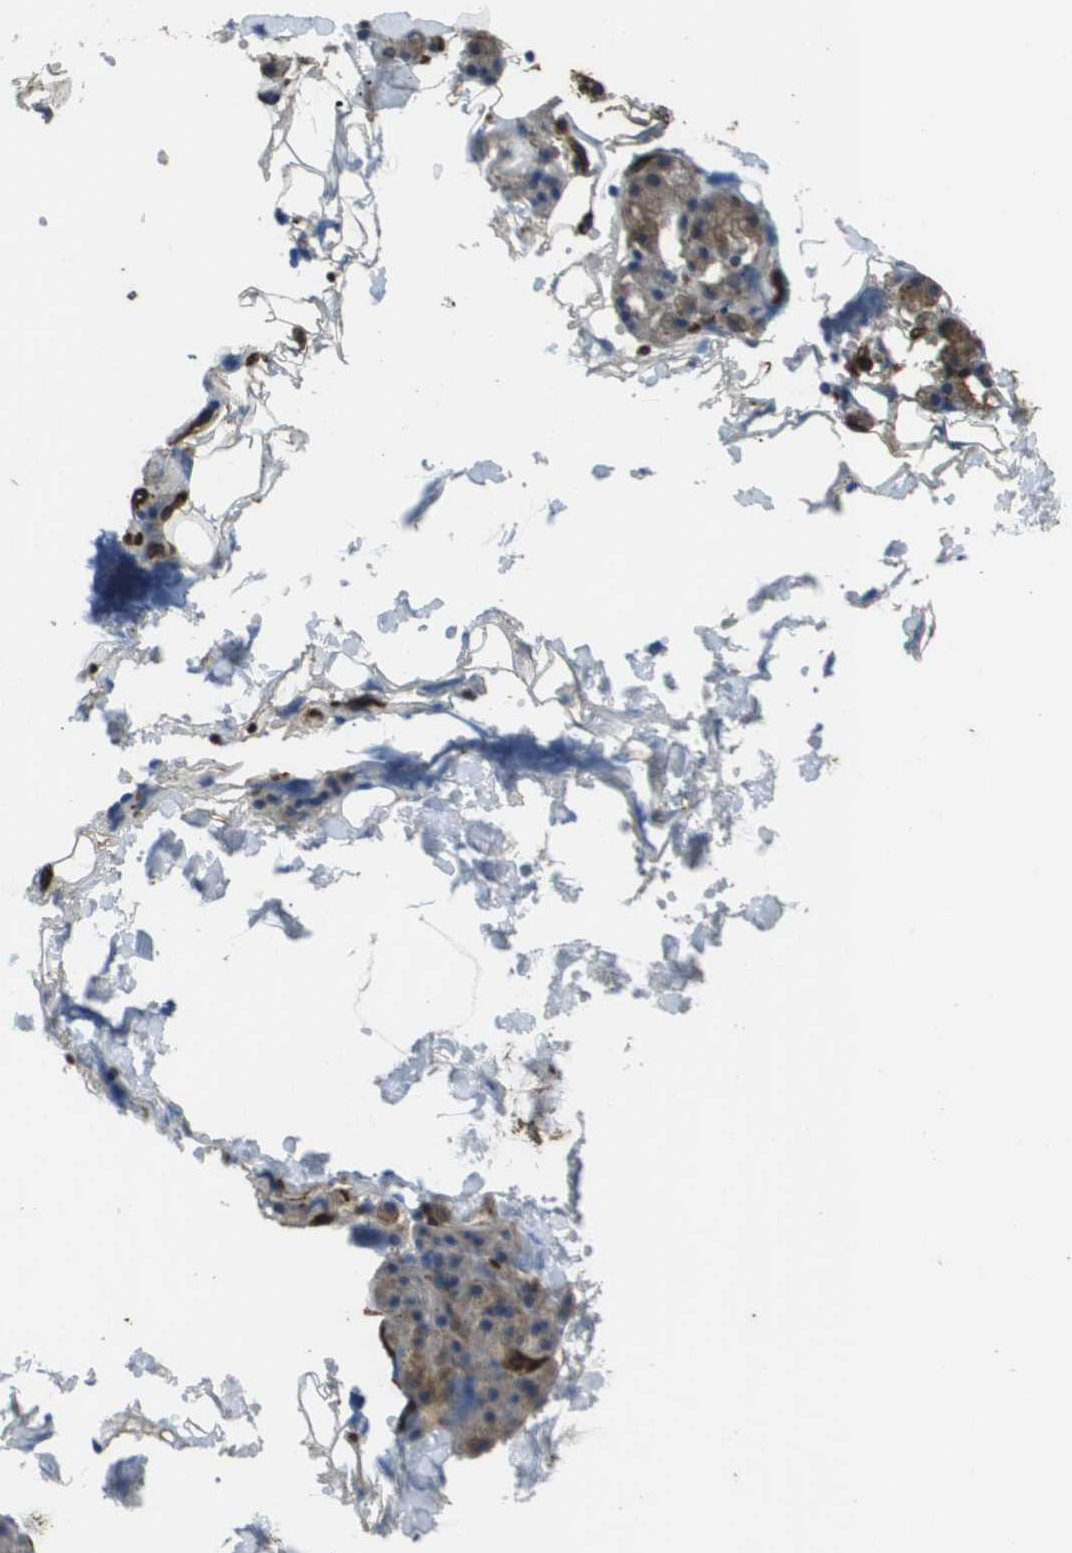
{"staining": {"intensity": "moderate", "quantity": ">75%", "location": "cytoplasmic/membranous"}, "tissue": "salivary gland", "cell_type": "Glandular cells", "image_type": "normal", "snomed": [{"axis": "morphology", "description": "Normal tissue, NOS"}, {"axis": "topography", "description": "Salivary gland"}], "caption": "Brown immunohistochemical staining in unremarkable human salivary gland shows moderate cytoplasmic/membranous expression in approximately >75% of glandular cells. The protein of interest is stained brown, and the nuclei are stained in blue (DAB (3,3'-diaminobenzidine) IHC with brightfield microscopy, high magnification).", "gene": "AAMP", "patient": {"sex": "male", "age": 62}}